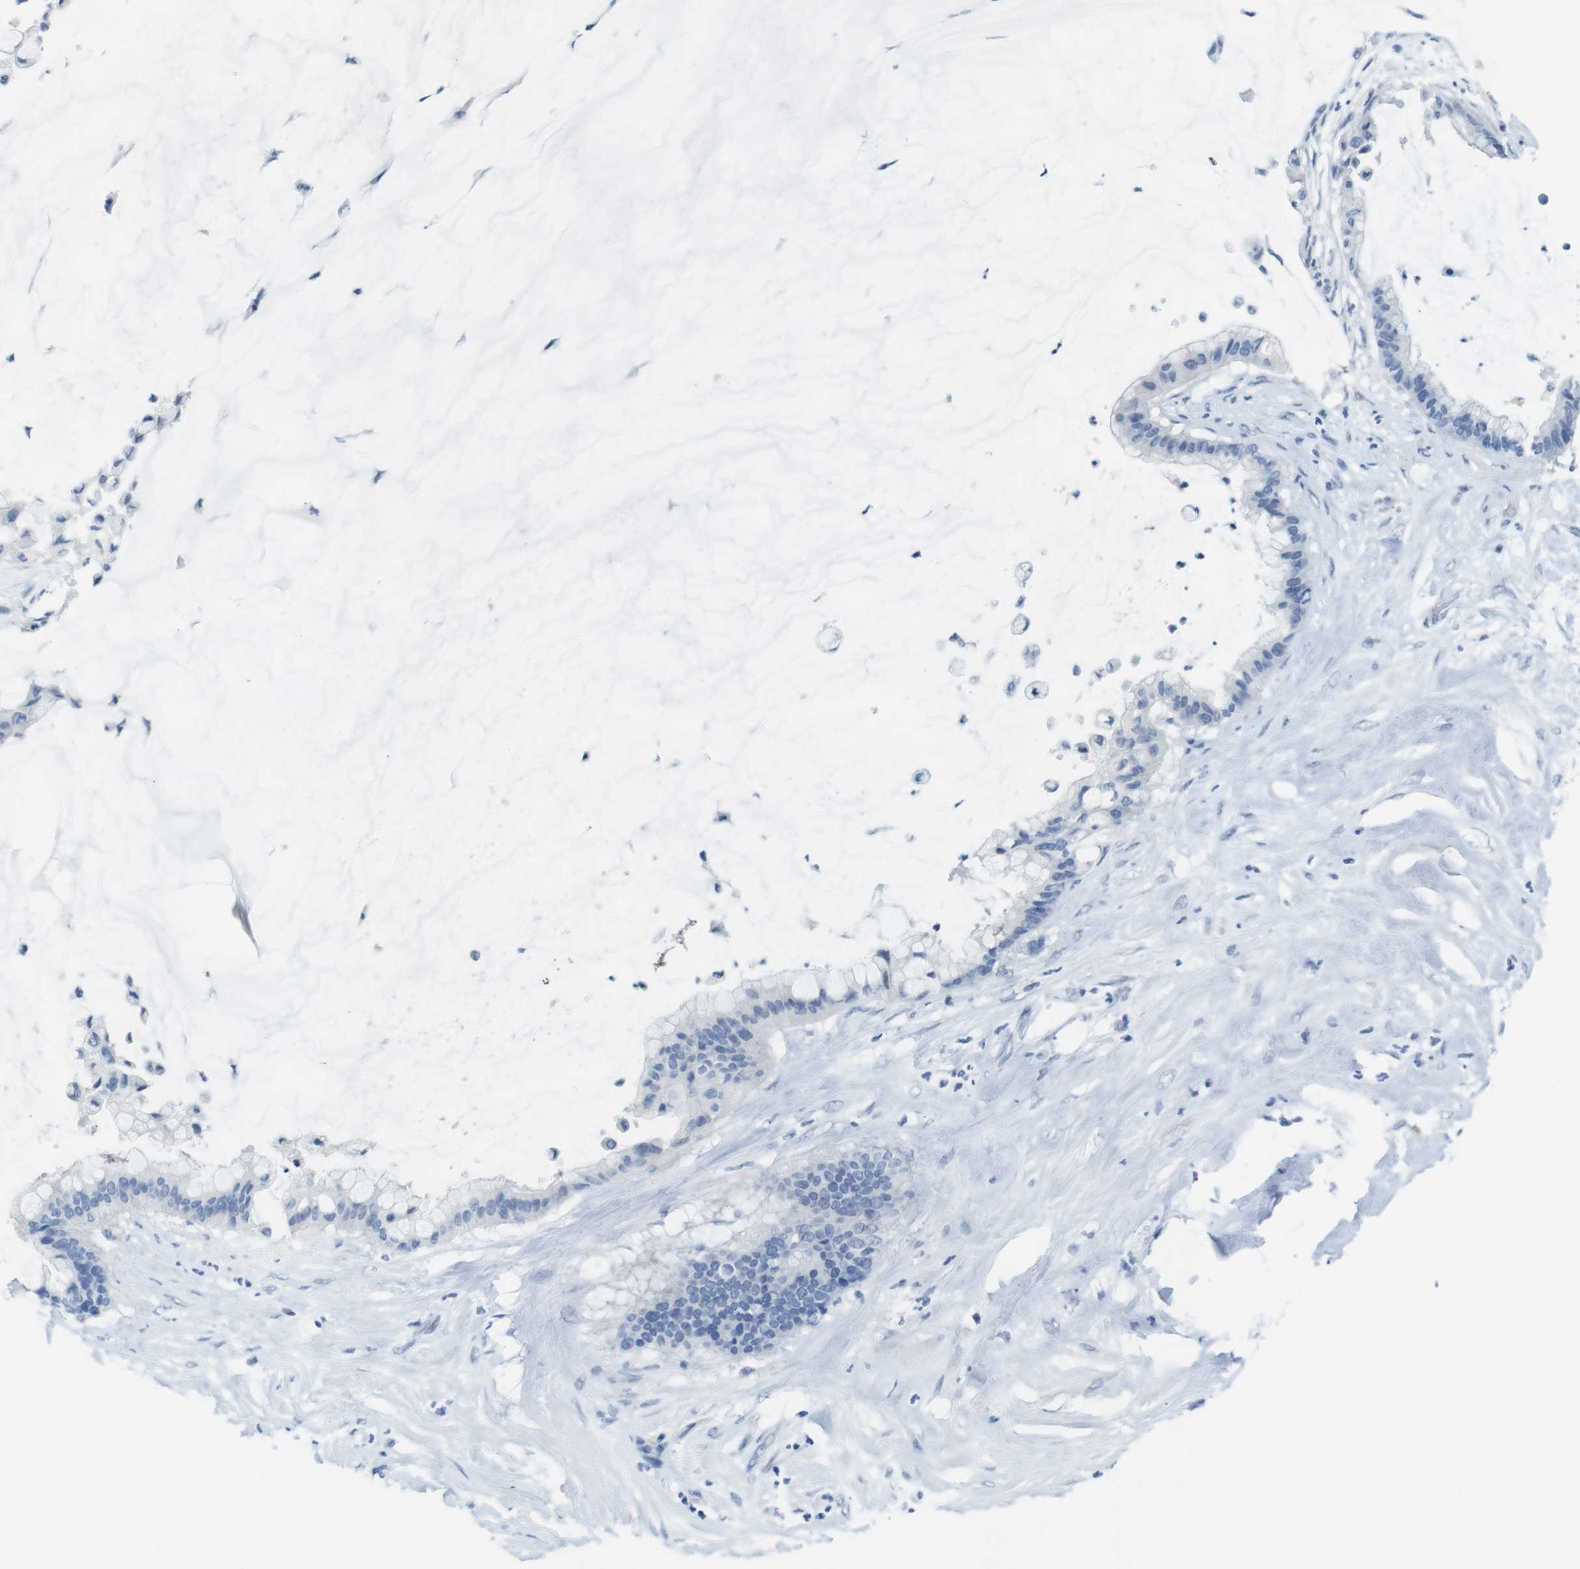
{"staining": {"intensity": "negative", "quantity": "none", "location": "none"}, "tissue": "pancreatic cancer", "cell_type": "Tumor cells", "image_type": "cancer", "snomed": [{"axis": "morphology", "description": "Adenocarcinoma, NOS"}, {"axis": "topography", "description": "Pancreas"}], "caption": "High magnification brightfield microscopy of adenocarcinoma (pancreatic) stained with DAB (brown) and counterstained with hematoxylin (blue): tumor cells show no significant positivity. Nuclei are stained in blue.", "gene": "OPN1SW", "patient": {"sex": "male", "age": 41}}